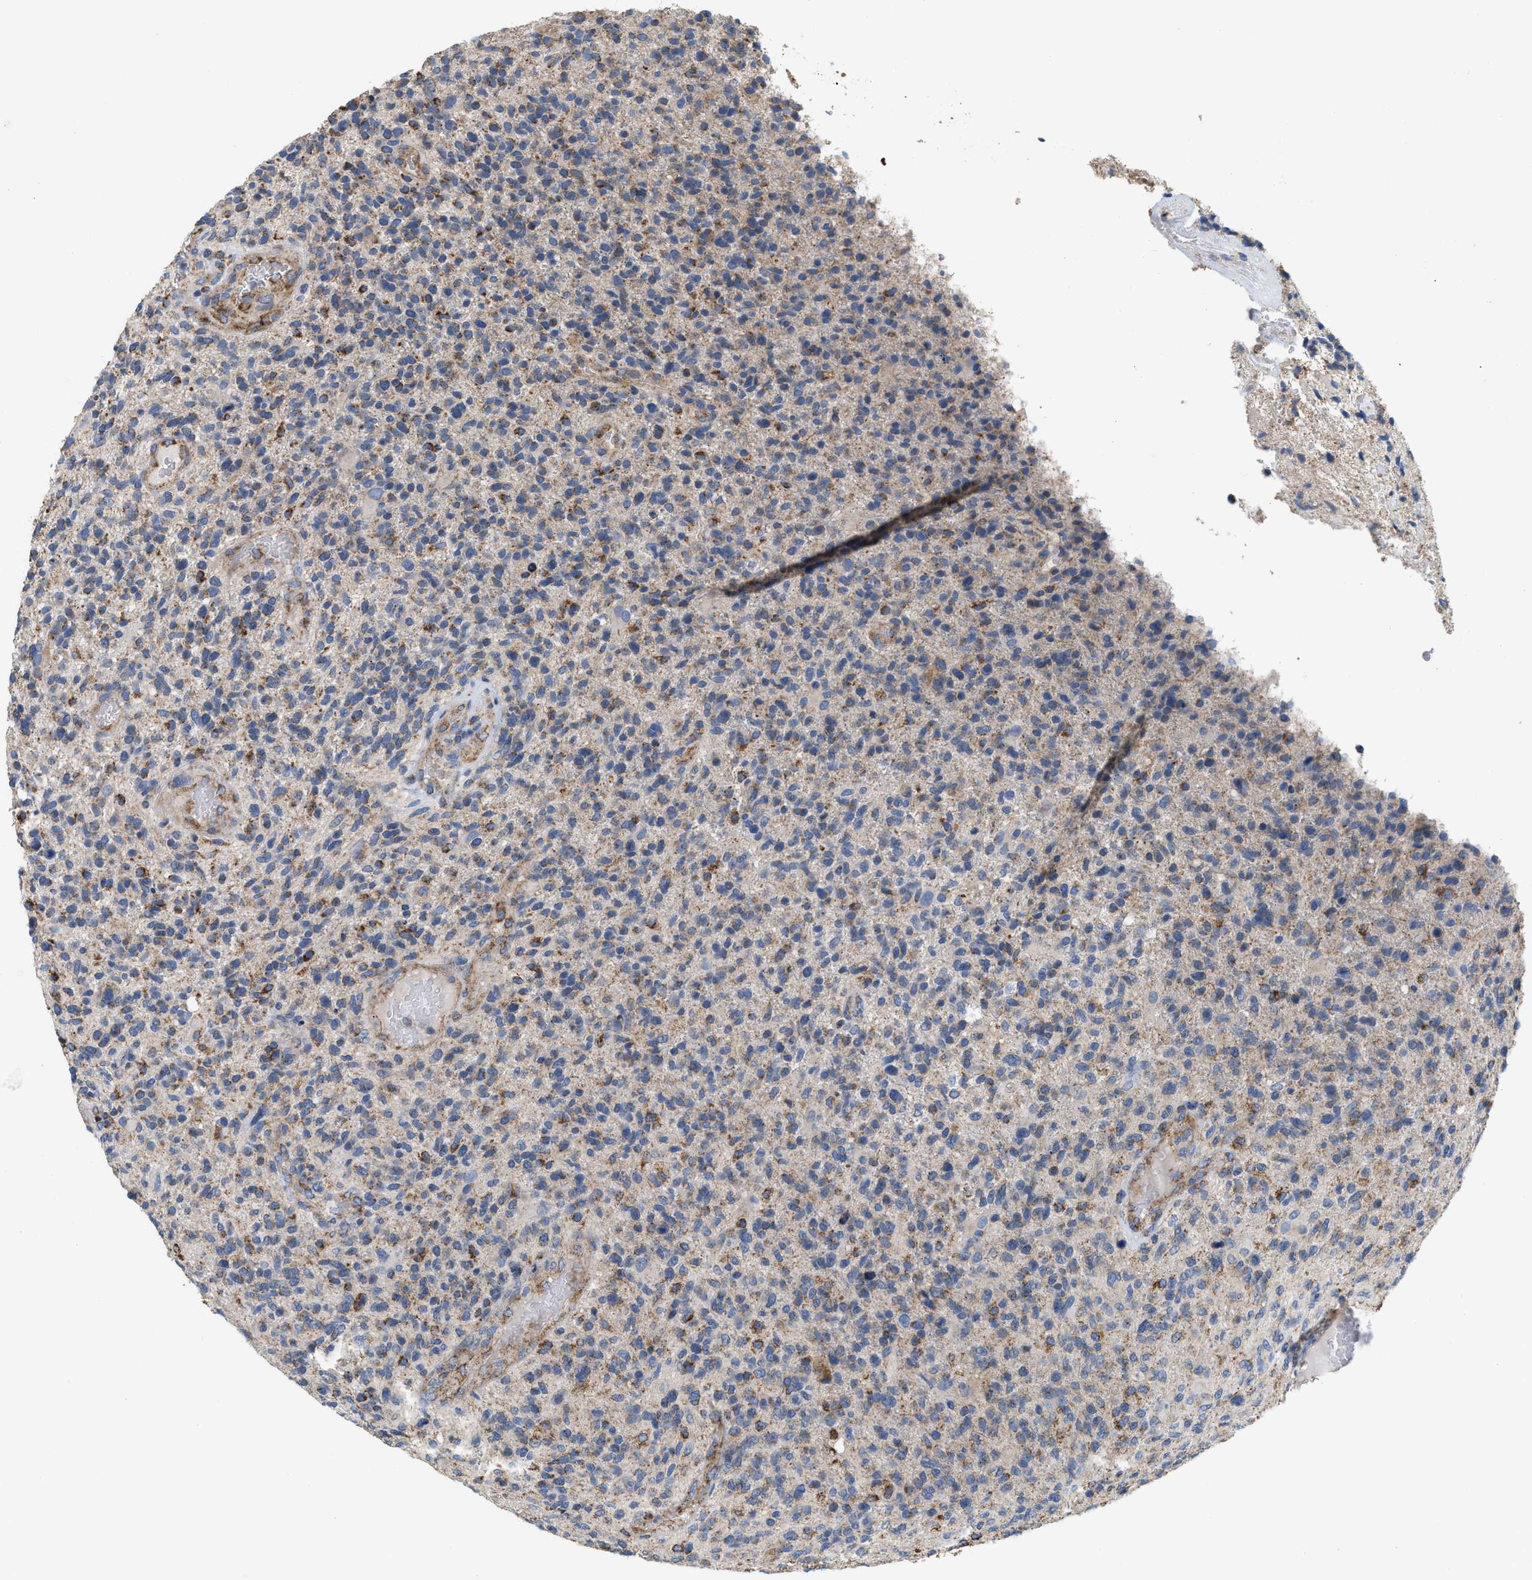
{"staining": {"intensity": "moderate", "quantity": "25%-75%", "location": "cytoplasmic/membranous"}, "tissue": "glioma", "cell_type": "Tumor cells", "image_type": "cancer", "snomed": [{"axis": "morphology", "description": "Glioma, malignant, High grade"}, {"axis": "topography", "description": "Brain"}], "caption": "Protein positivity by immunohistochemistry displays moderate cytoplasmic/membranous expression in approximately 25%-75% of tumor cells in glioma.", "gene": "GRB10", "patient": {"sex": "male", "age": 72}}